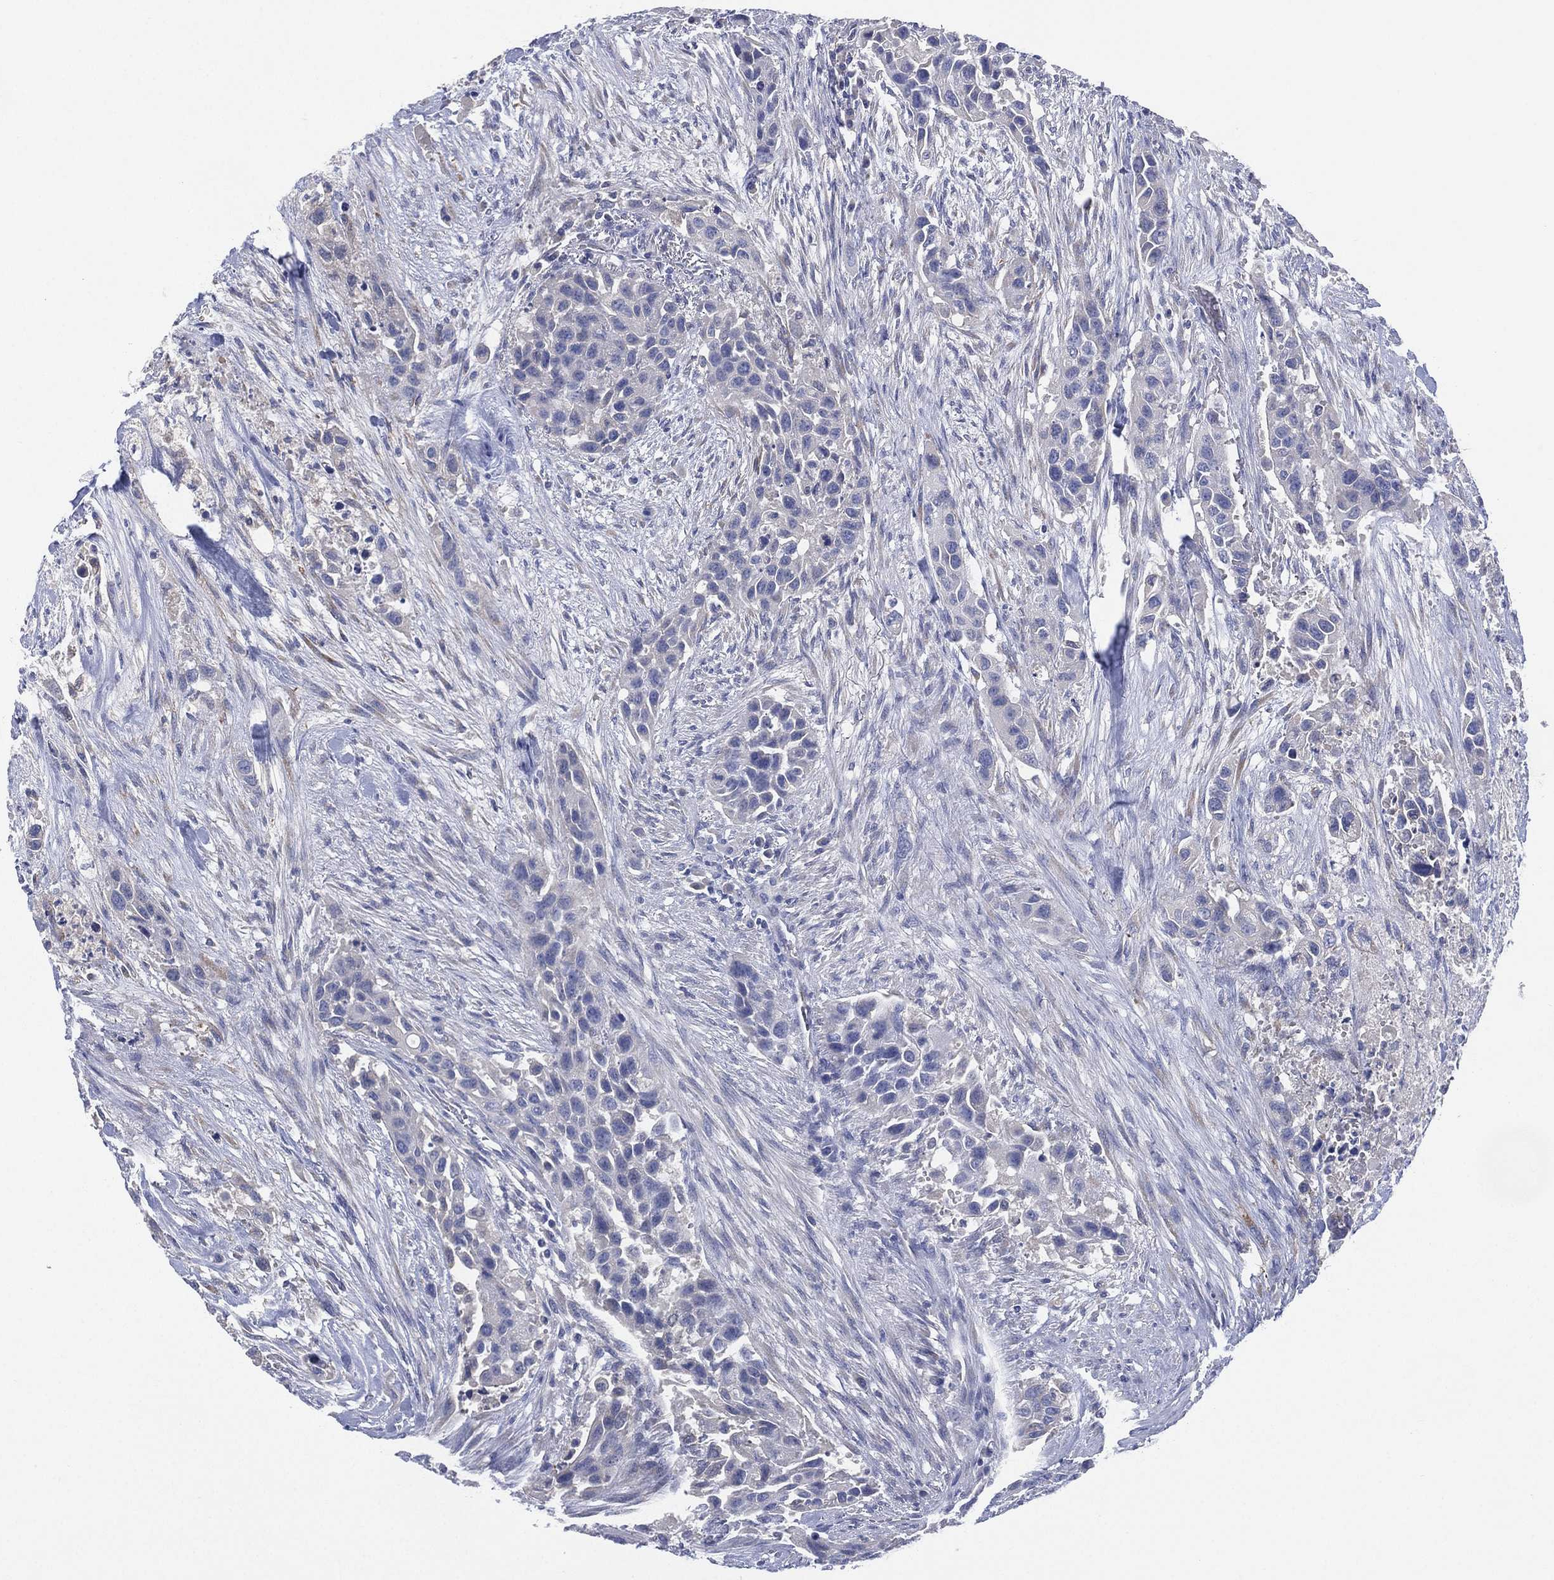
{"staining": {"intensity": "negative", "quantity": "none", "location": "none"}, "tissue": "urothelial cancer", "cell_type": "Tumor cells", "image_type": "cancer", "snomed": [{"axis": "morphology", "description": "Urothelial carcinoma, High grade"}, {"axis": "topography", "description": "Urinary bladder"}], "caption": "Urothelial carcinoma (high-grade) was stained to show a protein in brown. There is no significant positivity in tumor cells.", "gene": "CYP2D6", "patient": {"sex": "female", "age": 73}}